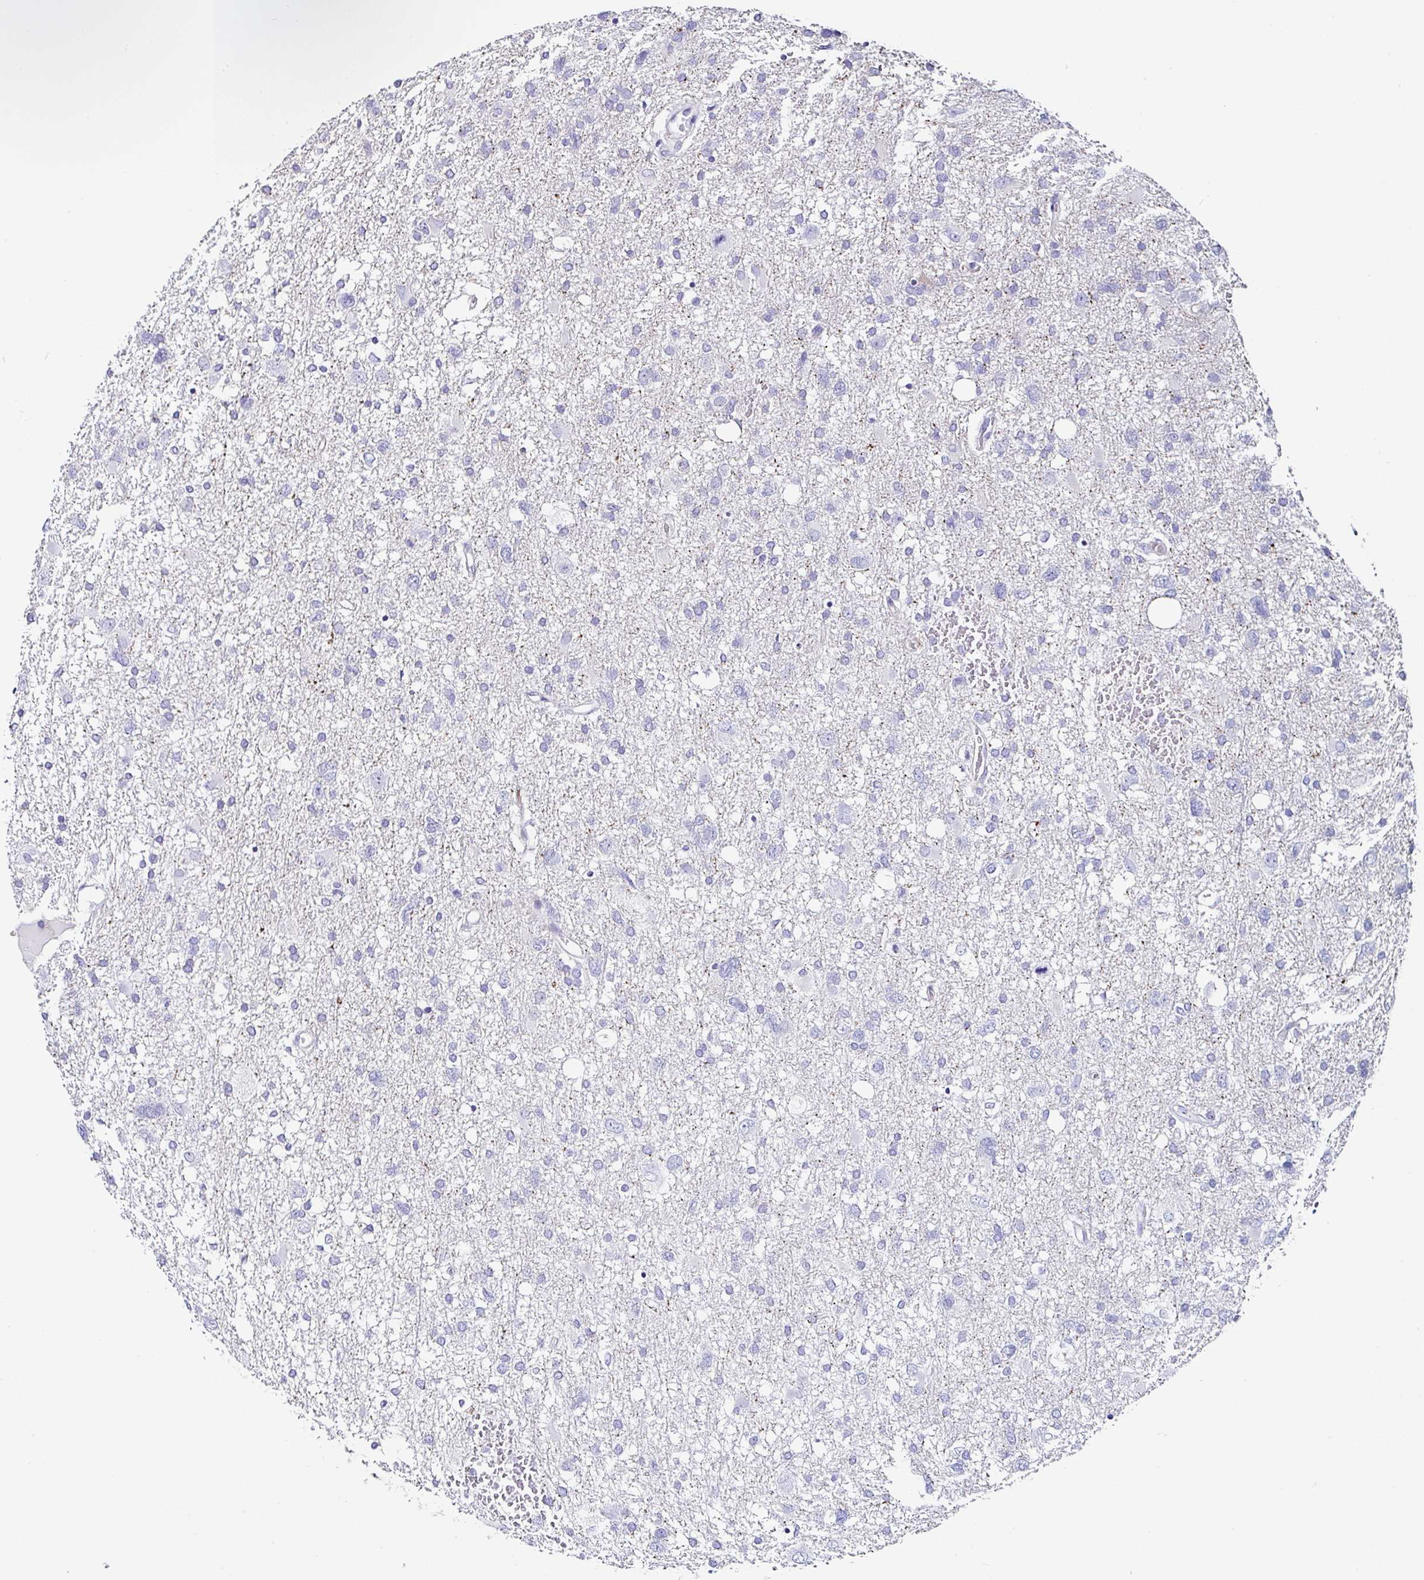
{"staining": {"intensity": "negative", "quantity": "none", "location": "none"}, "tissue": "glioma", "cell_type": "Tumor cells", "image_type": "cancer", "snomed": [{"axis": "morphology", "description": "Glioma, malignant, High grade"}, {"axis": "topography", "description": "Brain"}], "caption": "The image displays no staining of tumor cells in glioma.", "gene": "TMPRSS11E", "patient": {"sex": "male", "age": 61}}